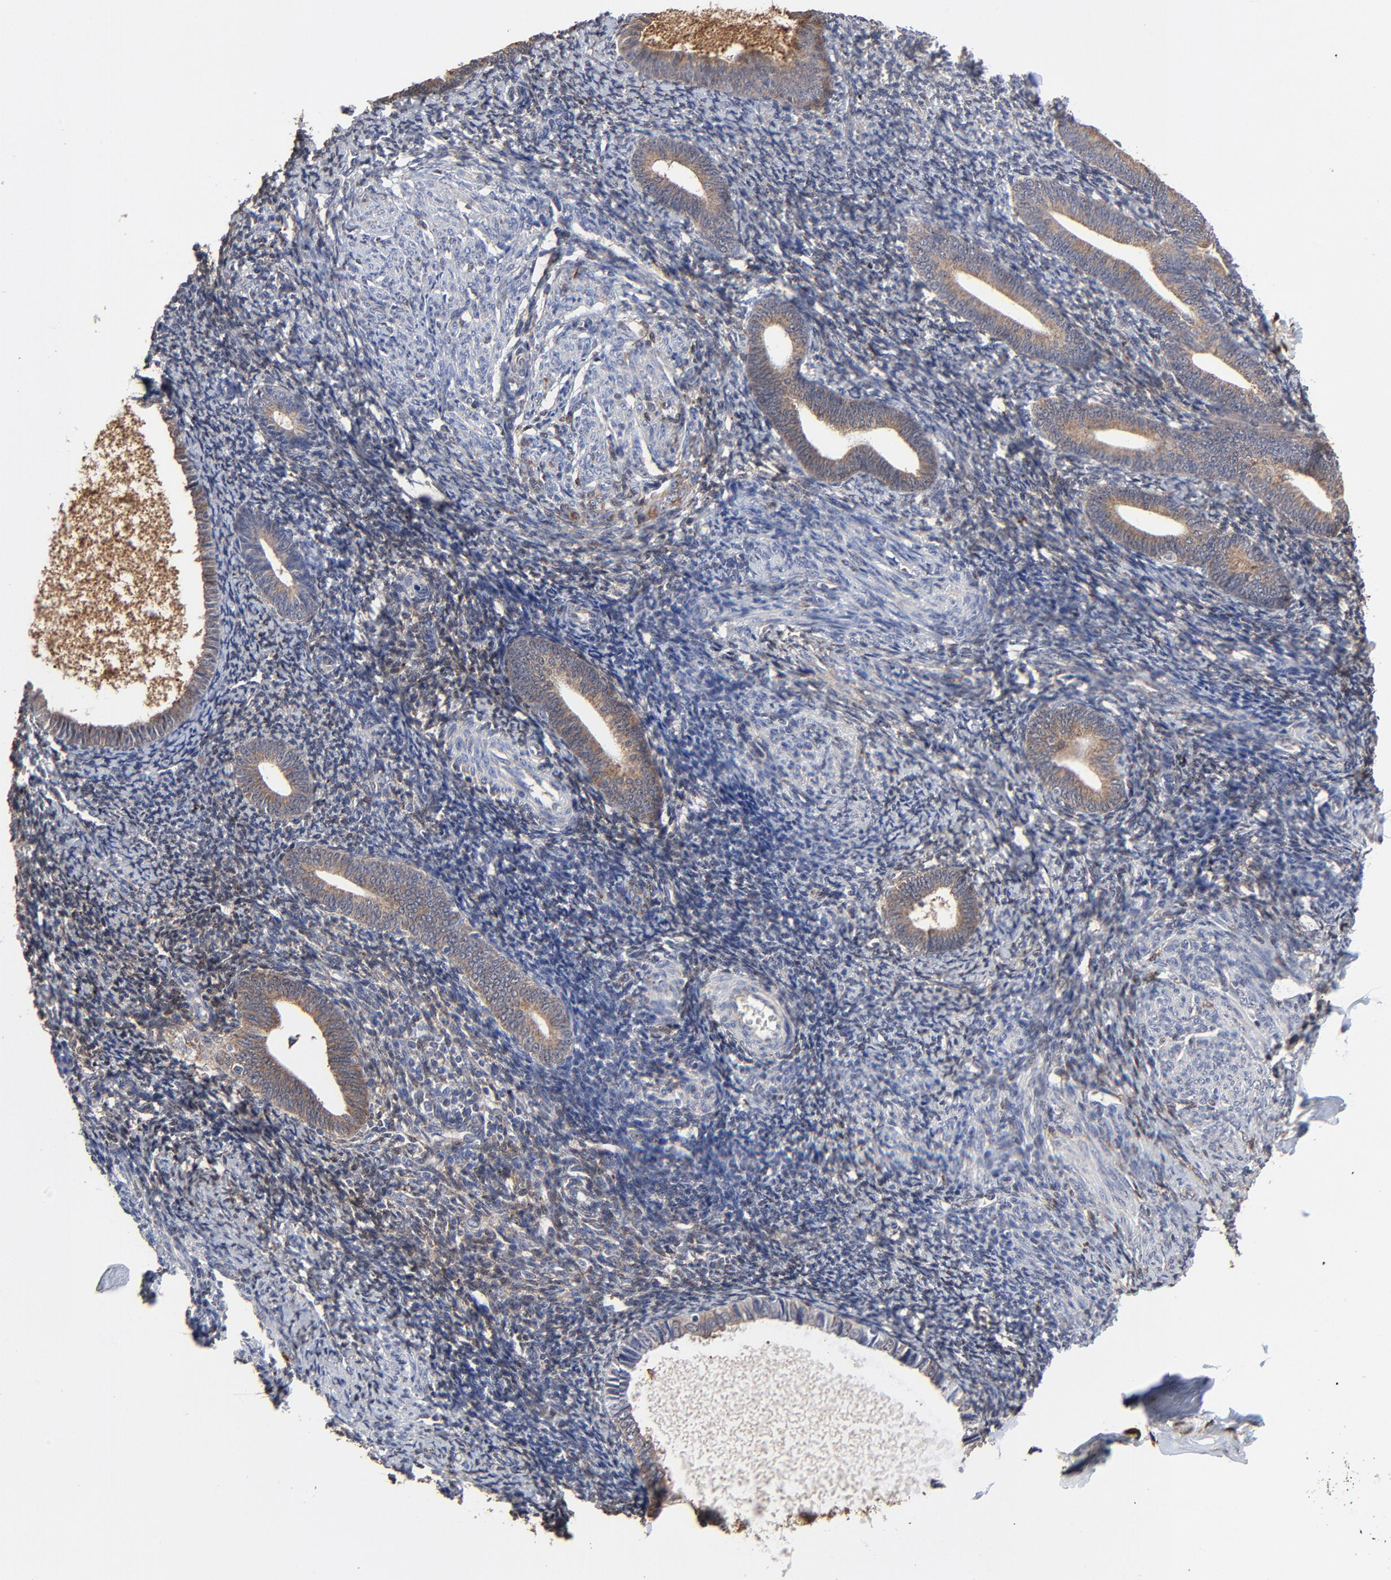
{"staining": {"intensity": "weak", "quantity": "<25%", "location": "cytoplasmic/membranous"}, "tissue": "endometrium", "cell_type": "Cells in endometrial stroma", "image_type": "normal", "snomed": [{"axis": "morphology", "description": "Normal tissue, NOS"}, {"axis": "topography", "description": "Endometrium"}], "caption": "The IHC histopathology image has no significant positivity in cells in endometrial stroma of endometrium.", "gene": "LGALS3", "patient": {"sex": "female", "age": 57}}